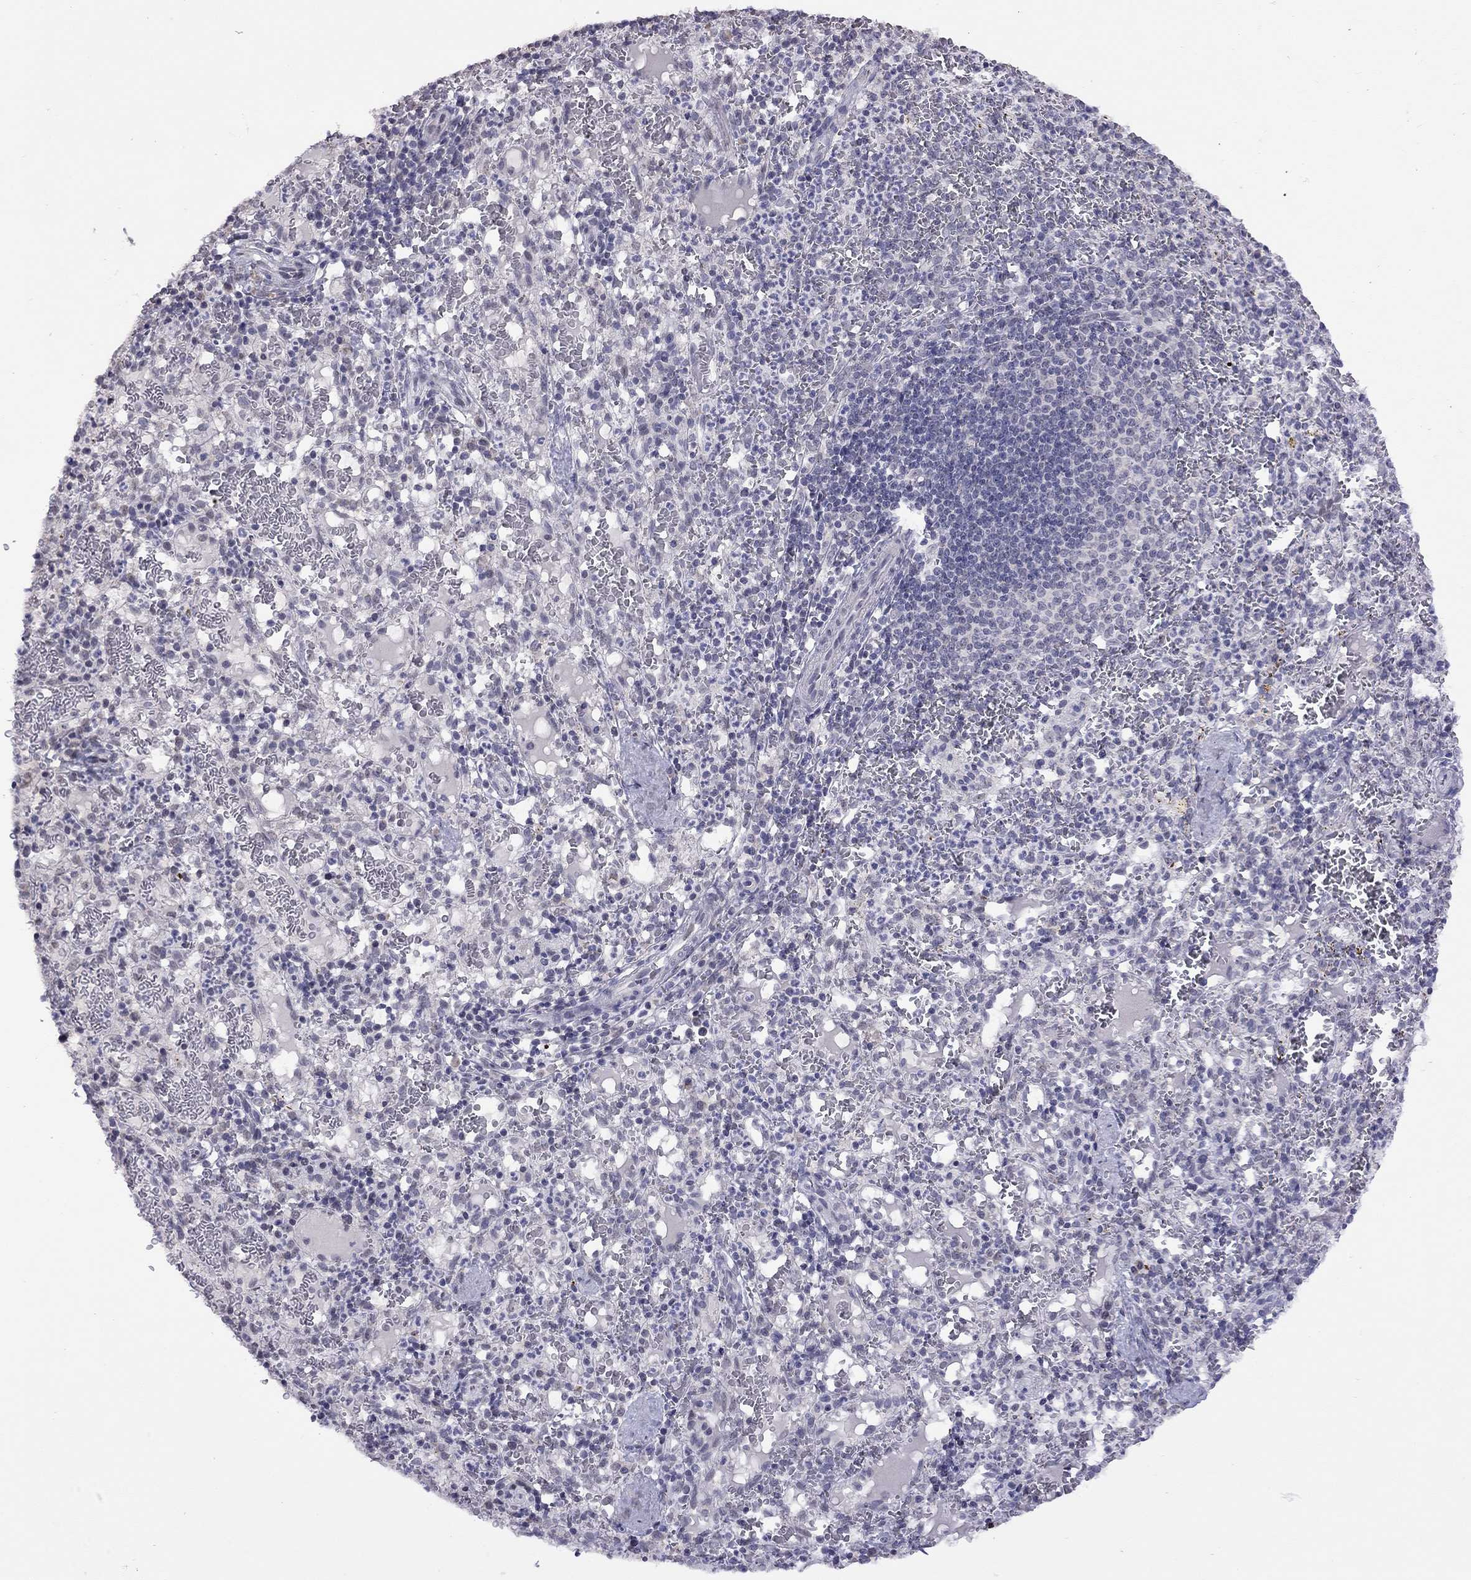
{"staining": {"intensity": "negative", "quantity": "none", "location": "none"}, "tissue": "spleen", "cell_type": "Cells in red pulp", "image_type": "normal", "snomed": [{"axis": "morphology", "description": "Normal tissue, NOS"}, {"axis": "topography", "description": "Spleen"}], "caption": "This is an immunohistochemistry histopathology image of normal spleen. There is no staining in cells in red pulp.", "gene": "HES5", "patient": {"sex": "male", "age": 11}}